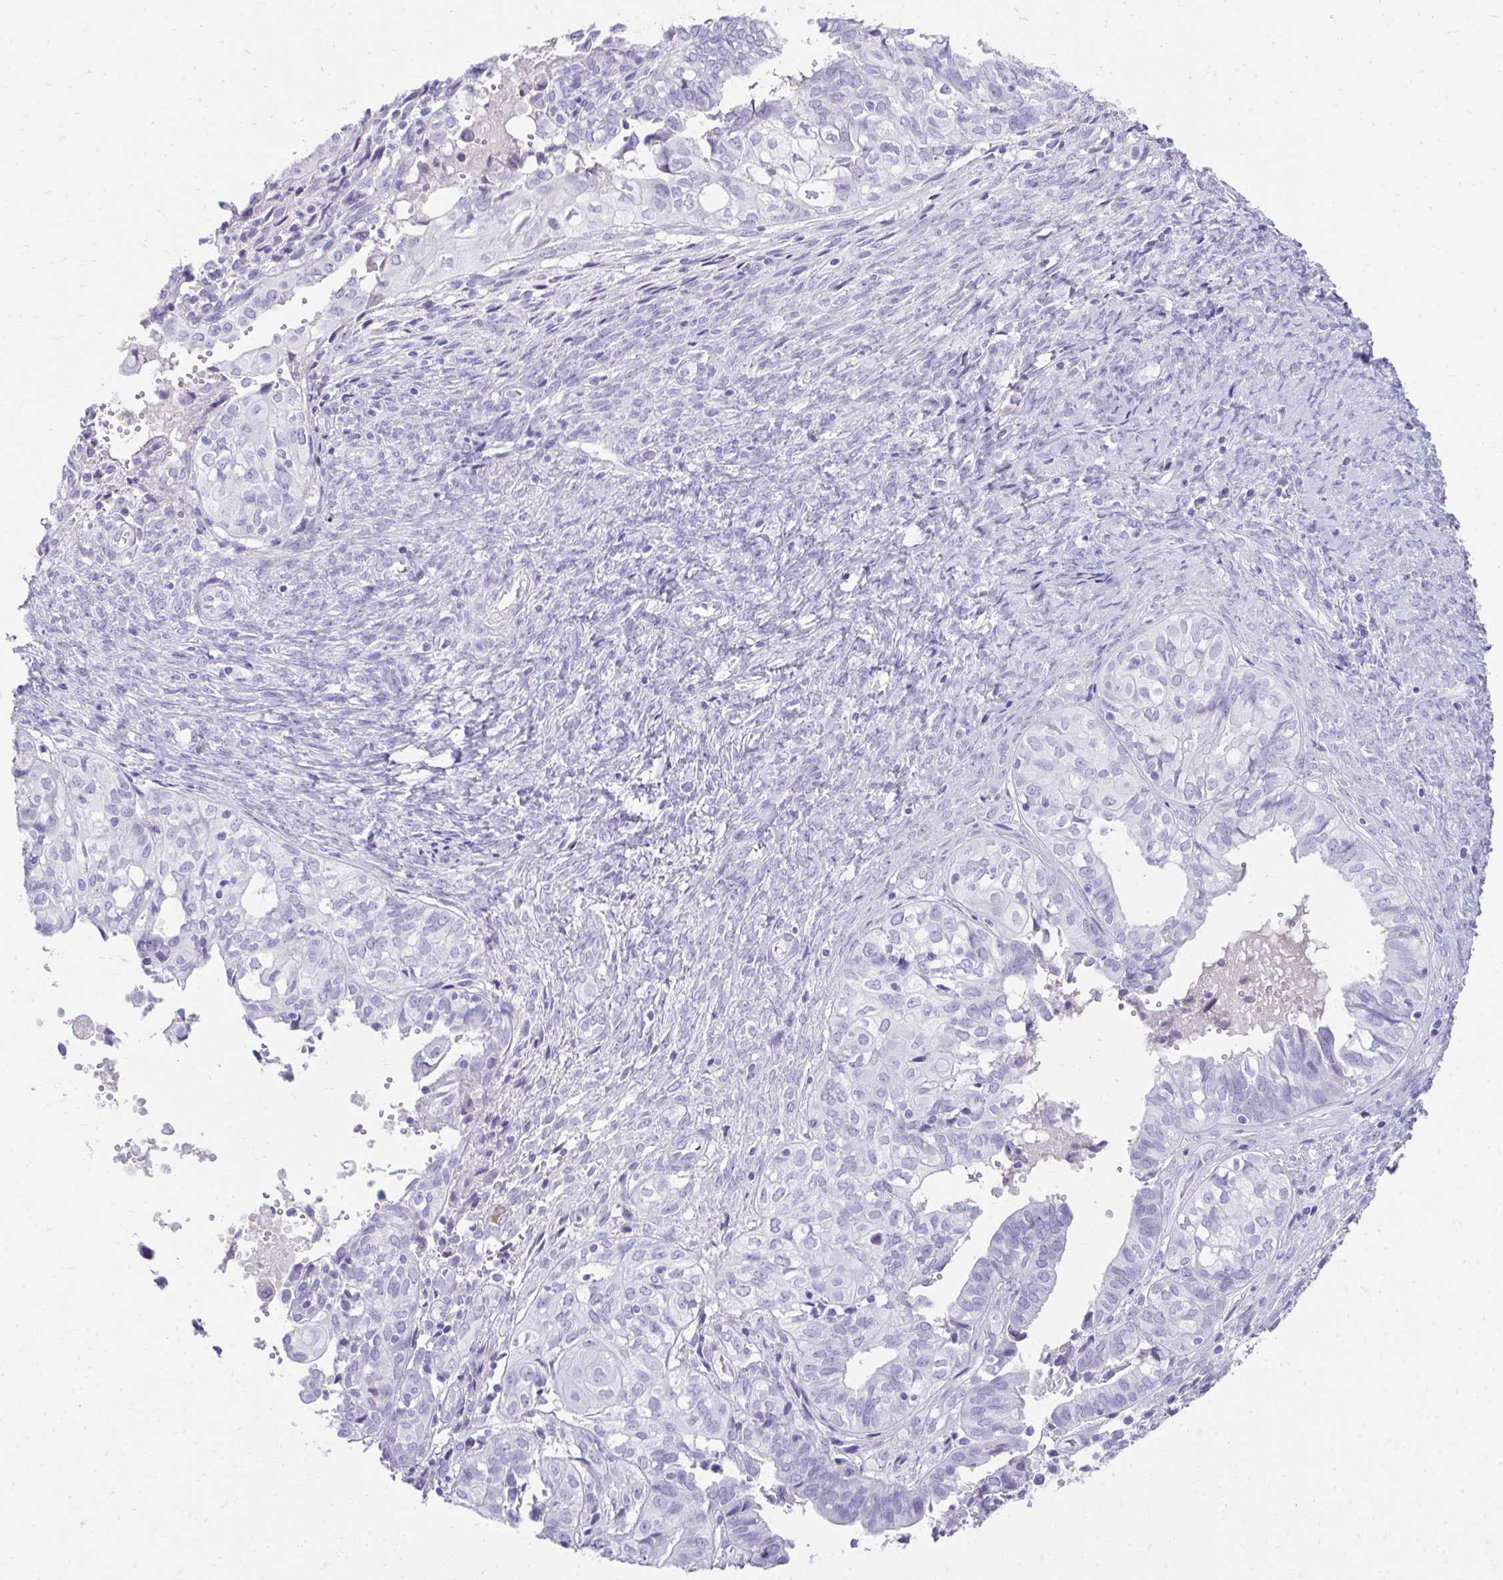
{"staining": {"intensity": "negative", "quantity": "none", "location": "none"}, "tissue": "ovarian cancer", "cell_type": "Tumor cells", "image_type": "cancer", "snomed": [{"axis": "morphology", "description": "Carcinoma, endometroid"}, {"axis": "topography", "description": "Ovary"}], "caption": "Tumor cells are negative for brown protein staining in endometroid carcinoma (ovarian).", "gene": "TNNT1", "patient": {"sex": "female", "age": 64}}